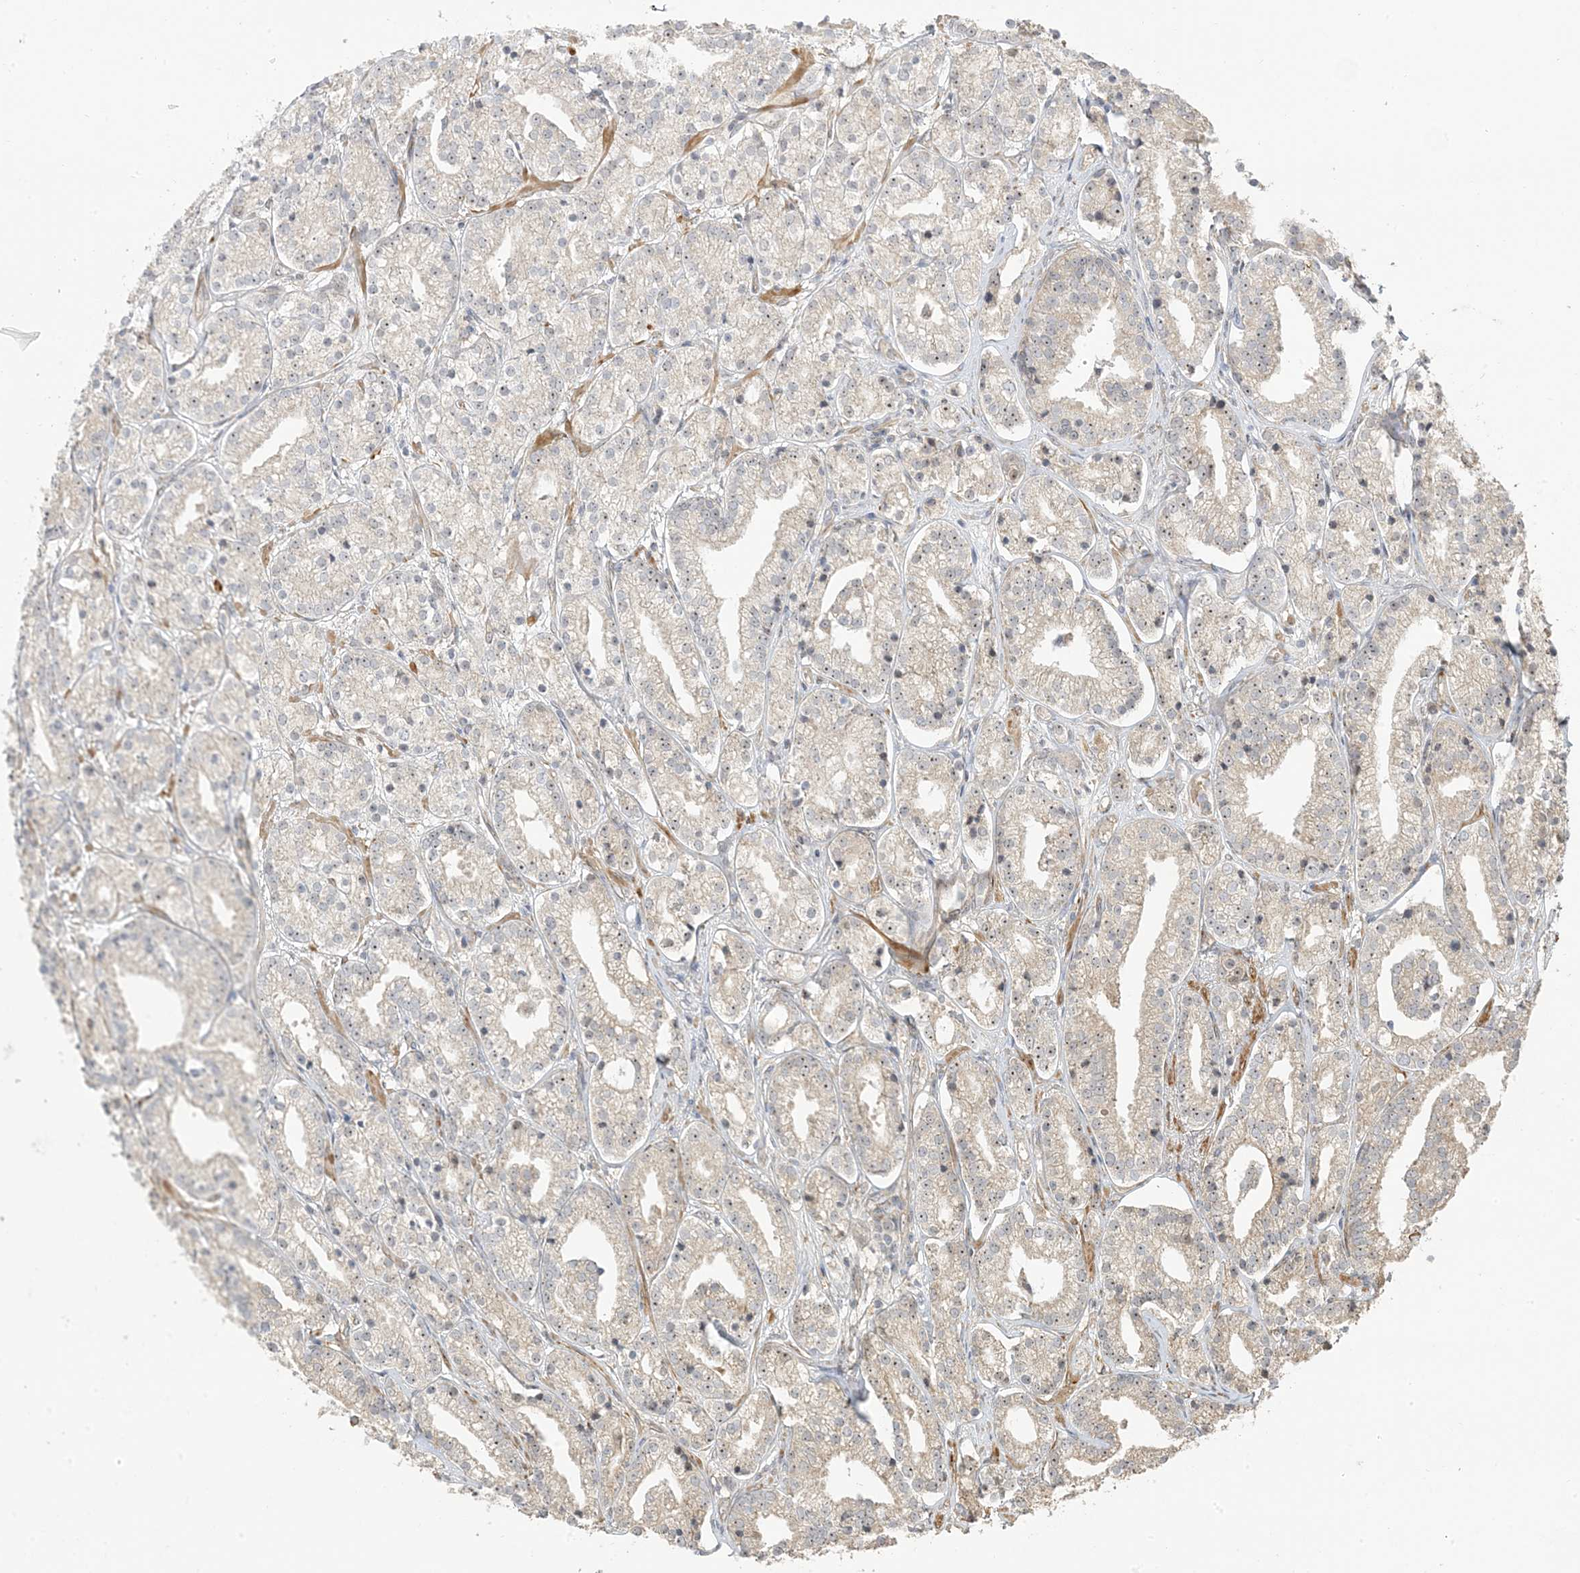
{"staining": {"intensity": "weak", "quantity": "25%-75%", "location": "nuclear"}, "tissue": "prostate cancer", "cell_type": "Tumor cells", "image_type": "cancer", "snomed": [{"axis": "morphology", "description": "Adenocarcinoma, High grade"}, {"axis": "topography", "description": "Prostate"}], "caption": "This is a photomicrograph of immunohistochemistry (IHC) staining of prostate high-grade adenocarcinoma, which shows weak positivity in the nuclear of tumor cells.", "gene": "ECM2", "patient": {"sex": "male", "age": 69}}